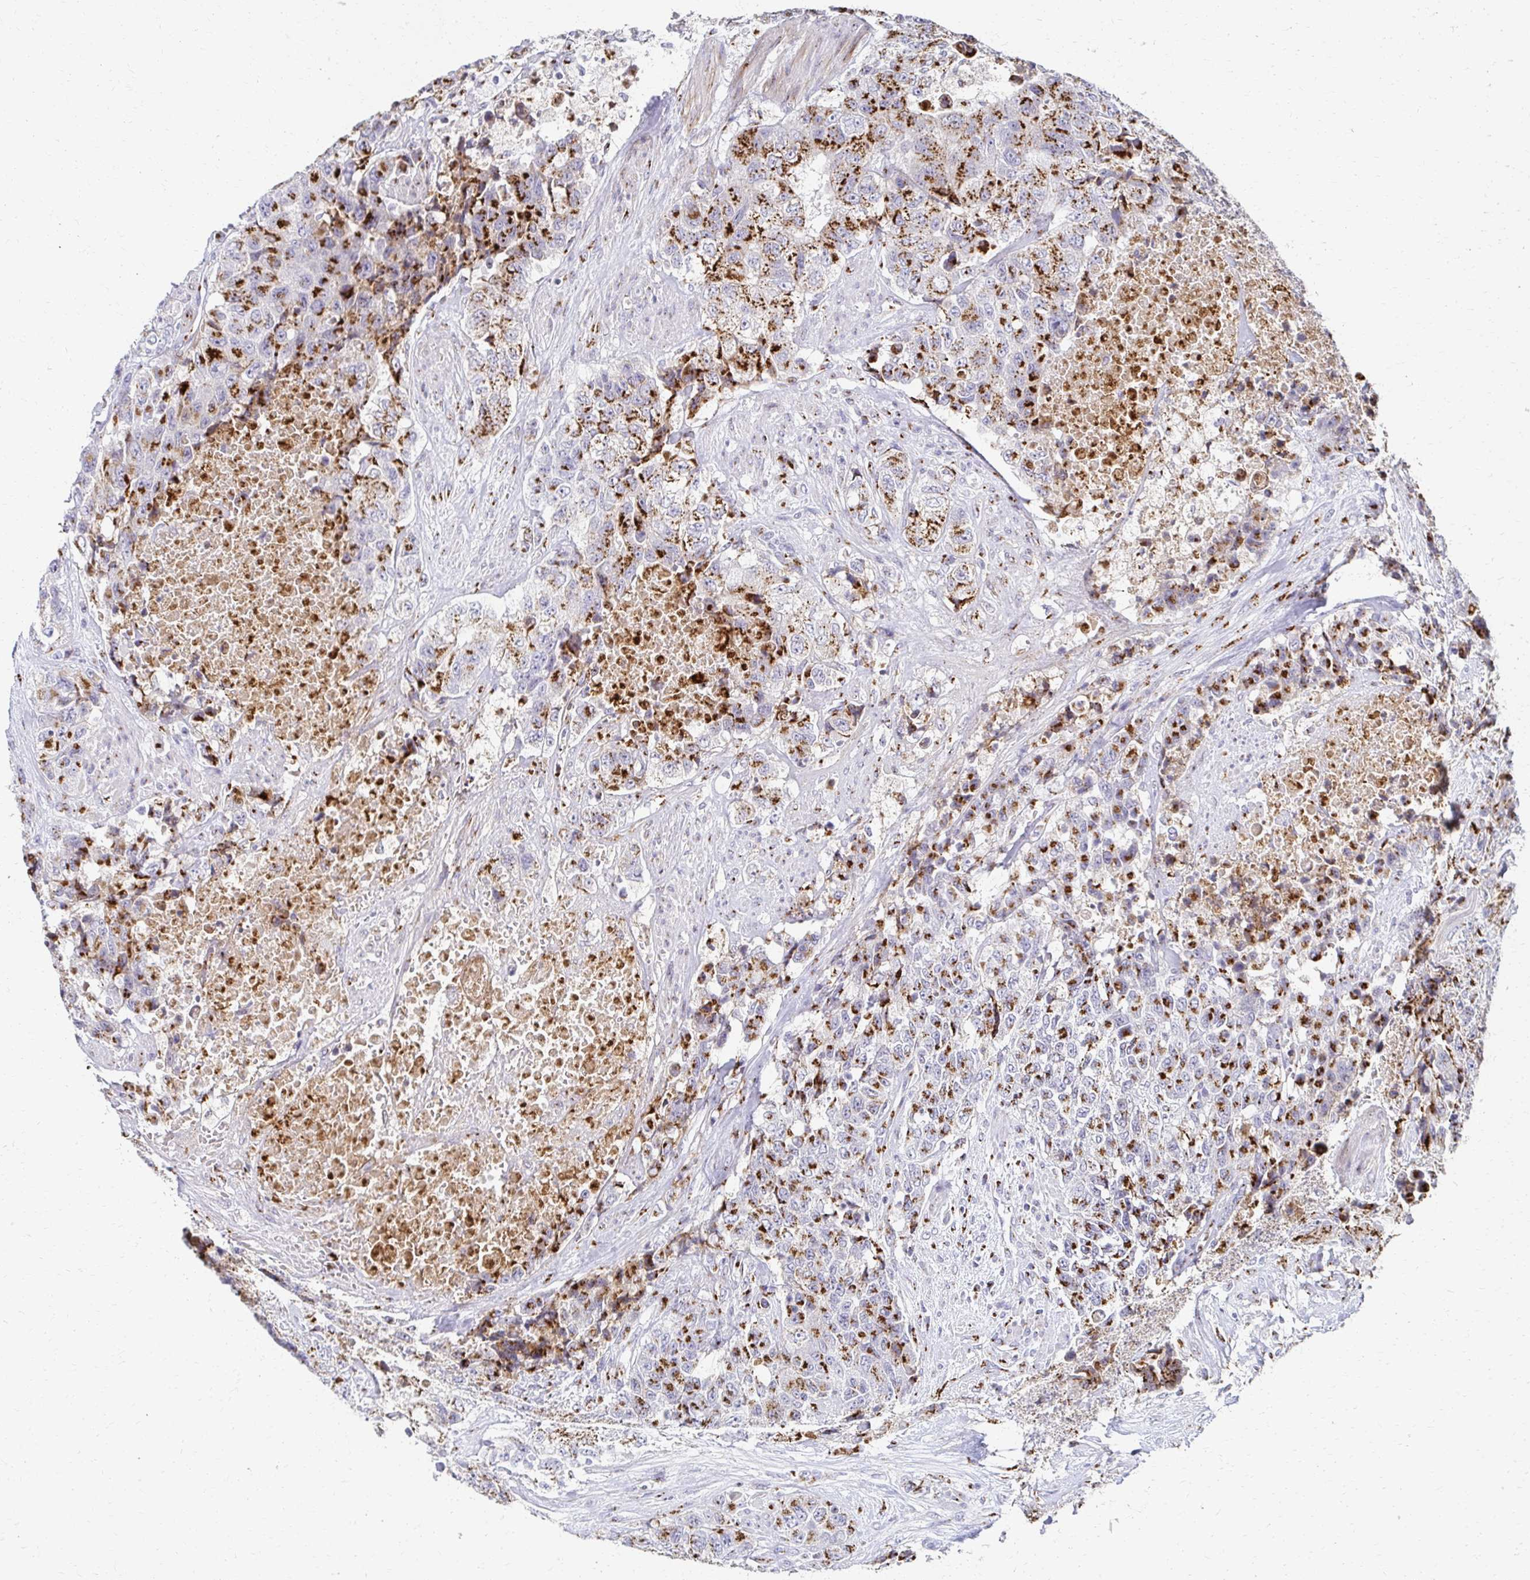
{"staining": {"intensity": "moderate", "quantity": "25%-75%", "location": "cytoplasmic/membranous"}, "tissue": "urothelial cancer", "cell_type": "Tumor cells", "image_type": "cancer", "snomed": [{"axis": "morphology", "description": "Urothelial carcinoma, High grade"}, {"axis": "topography", "description": "Urinary bladder"}], "caption": "The immunohistochemical stain labels moderate cytoplasmic/membranous staining in tumor cells of high-grade urothelial carcinoma tissue.", "gene": "TM9SF1", "patient": {"sex": "female", "age": 78}}